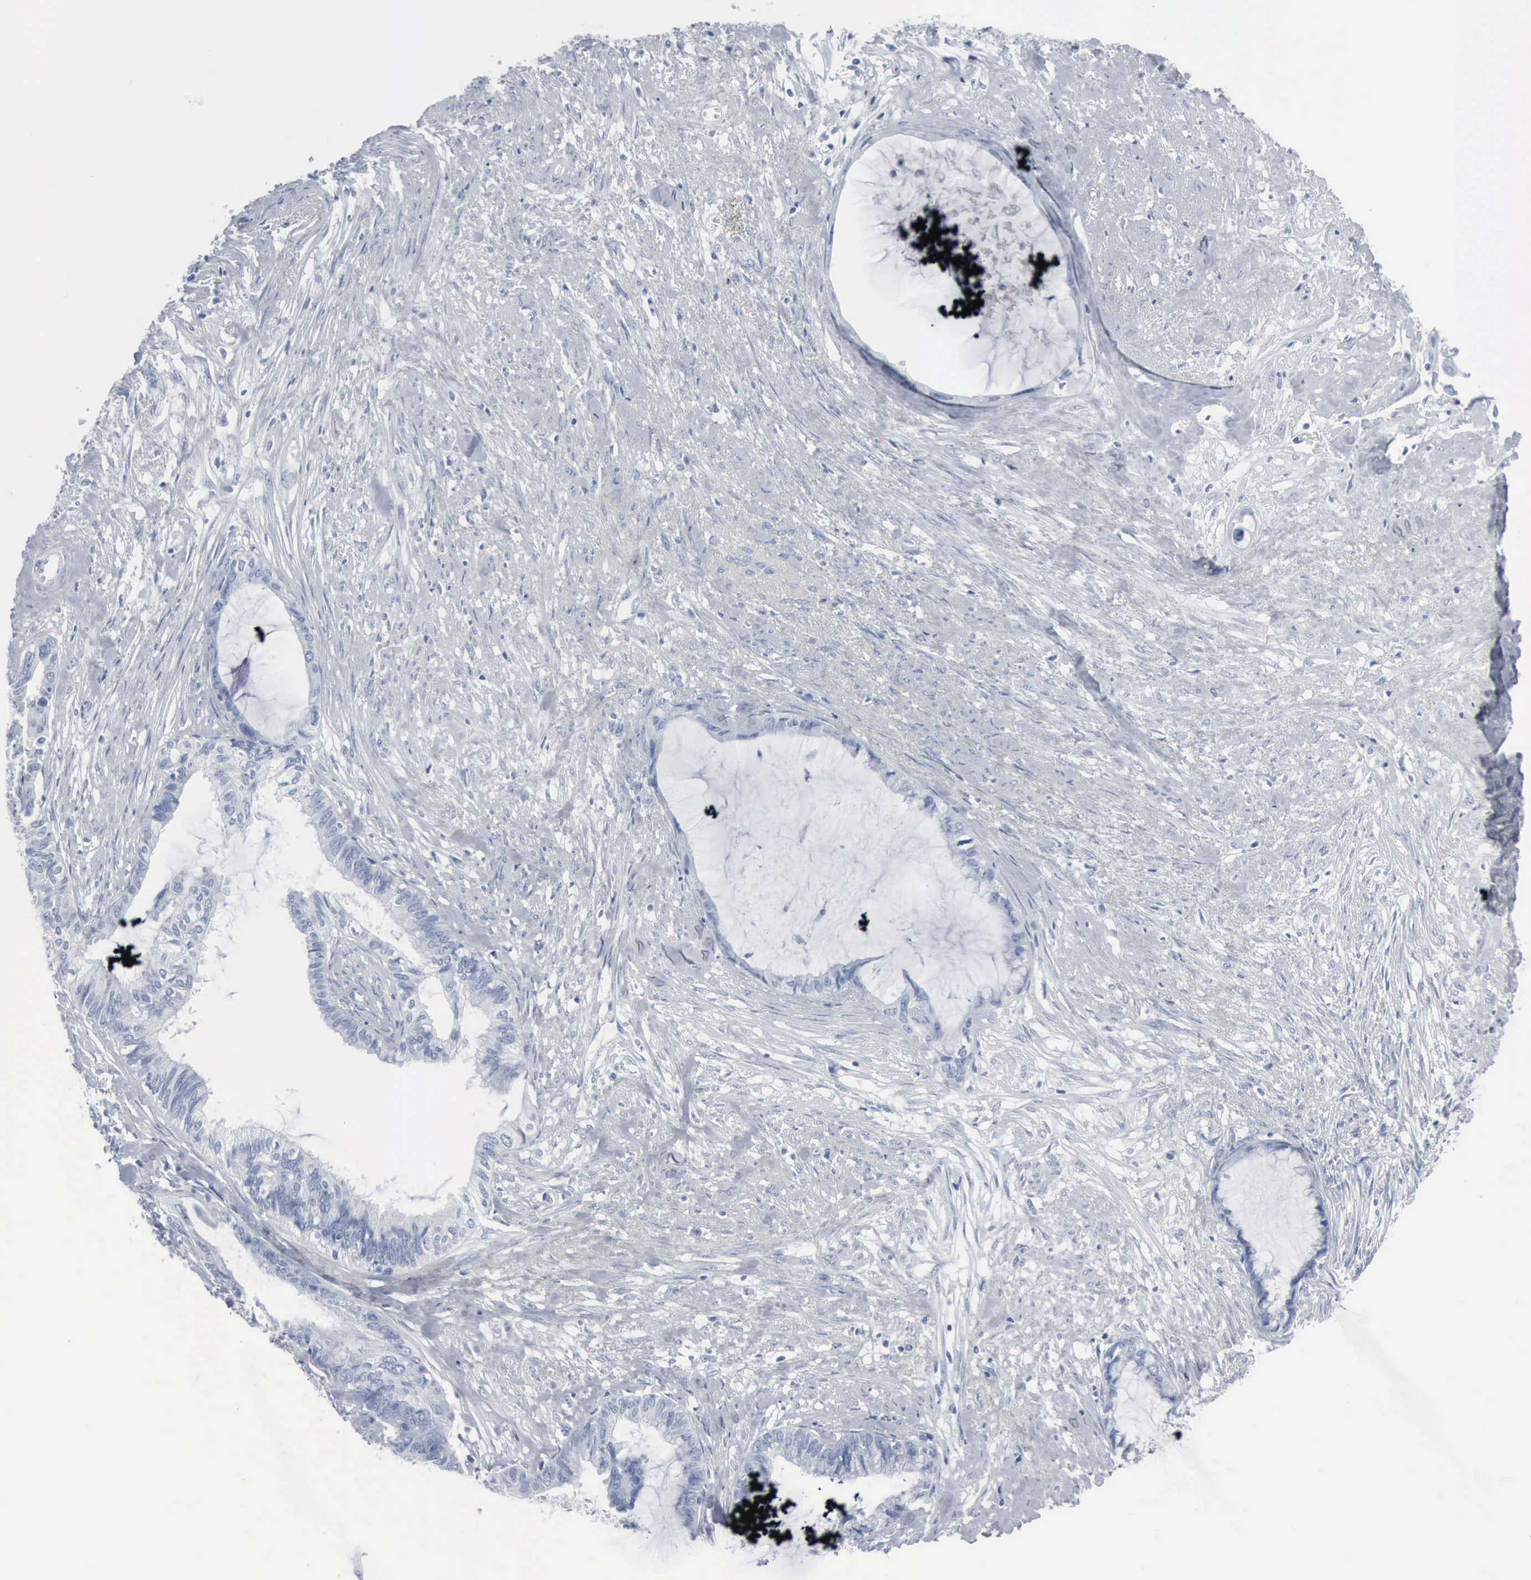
{"staining": {"intensity": "negative", "quantity": "none", "location": "none"}, "tissue": "endometrial cancer", "cell_type": "Tumor cells", "image_type": "cancer", "snomed": [{"axis": "morphology", "description": "Adenocarcinoma, NOS"}, {"axis": "topography", "description": "Endometrium"}], "caption": "IHC photomicrograph of endometrial cancer (adenocarcinoma) stained for a protein (brown), which reveals no positivity in tumor cells. (DAB immunohistochemistry (IHC) visualized using brightfield microscopy, high magnification).", "gene": "DMD", "patient": {"sex": "female", "age": 86}}